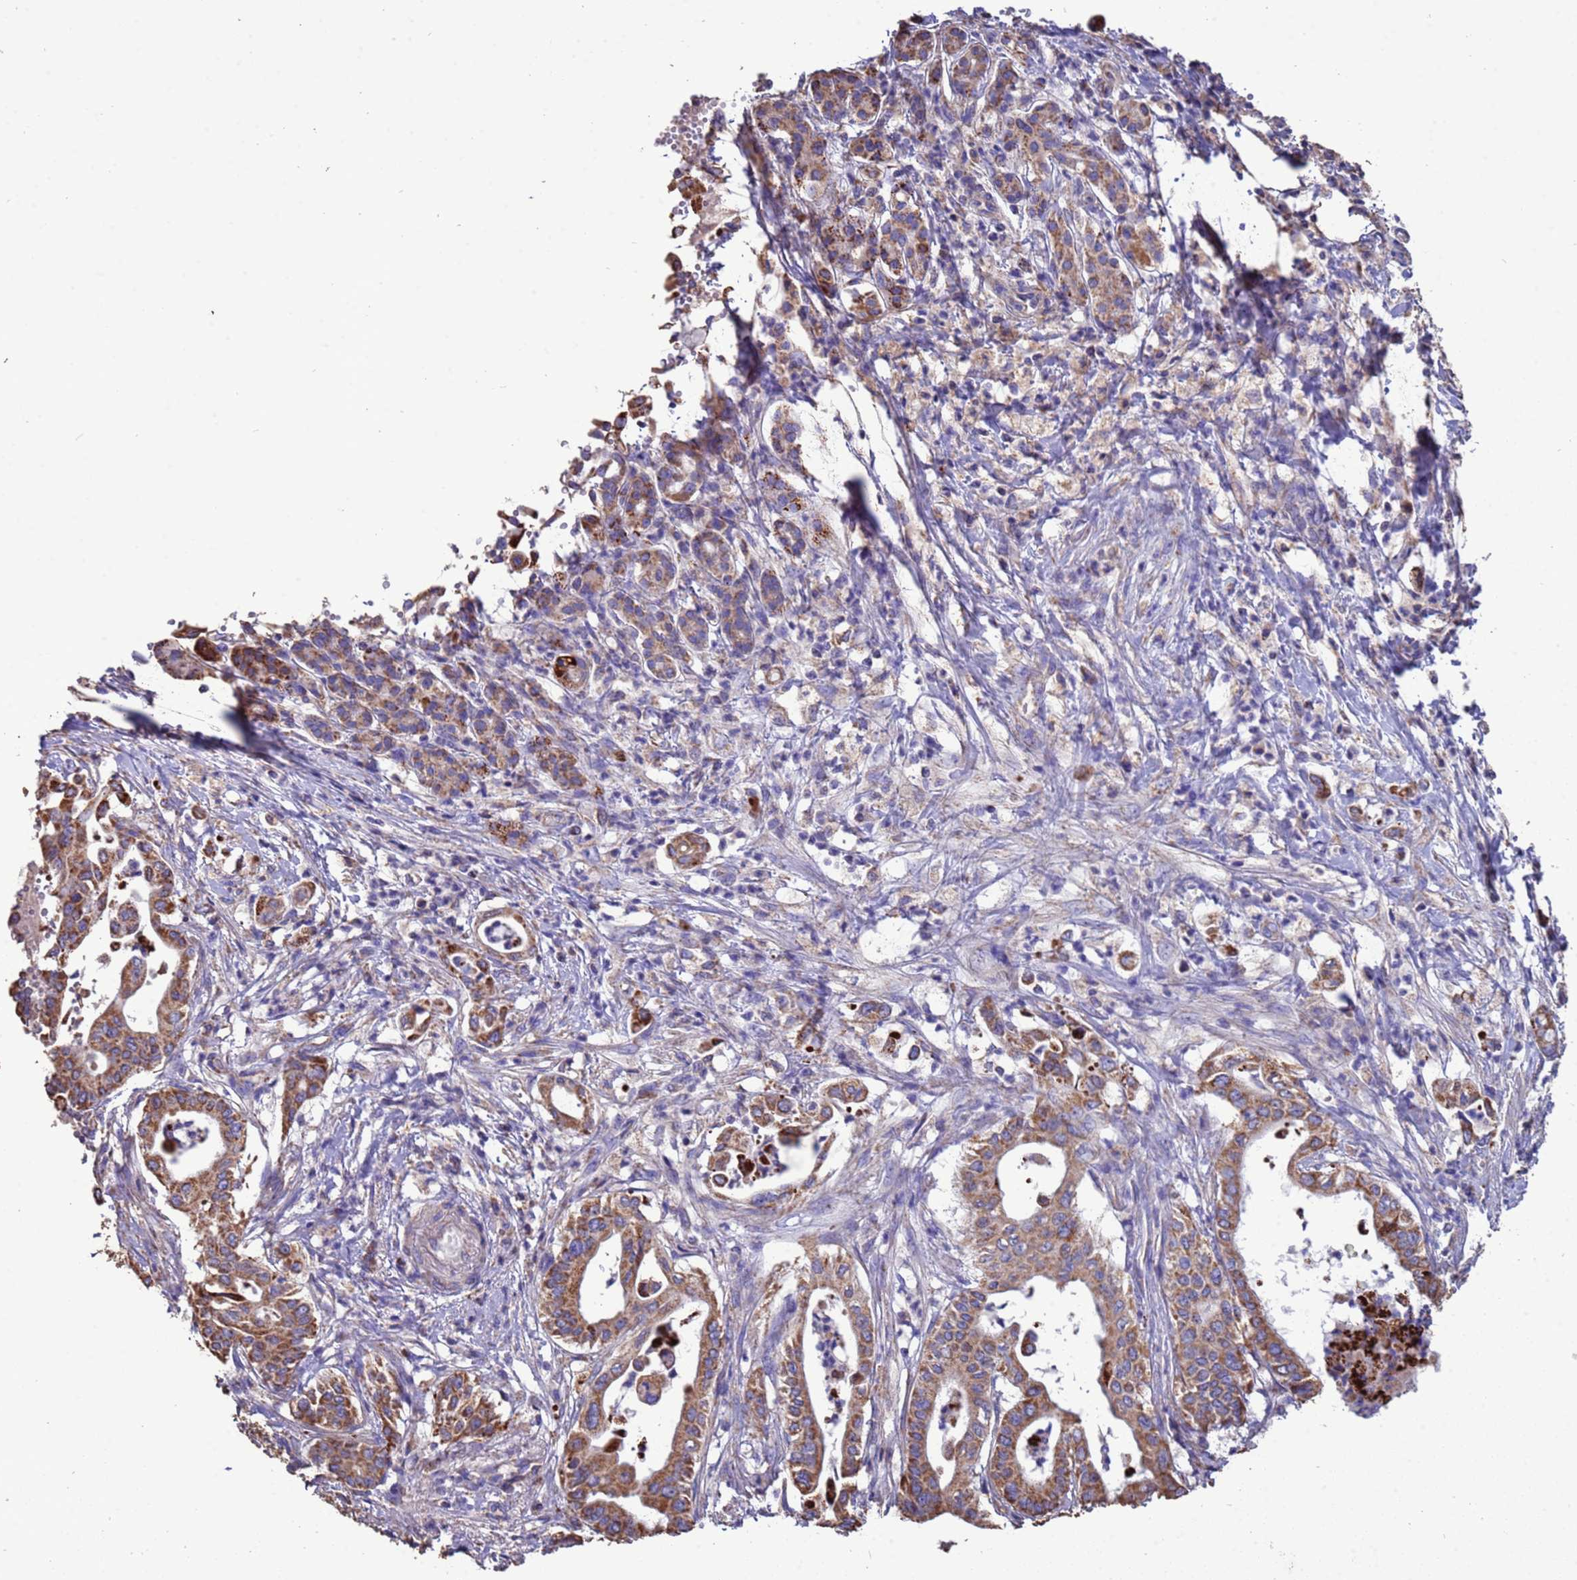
{"staining": {"intensity": "moderate", "quantity": ">75%", "location": "cytoplasmic/membranous"}, "tissue": "pancreatic cancer", "cell_type": "Tumor cells", "image_type": "cancer", "snomed": [{"axis": "morphology", "description": "Adenocarcinoma, NOS"}, {"axis": "topography", "description": "Pancreas"}], "caption": "An immunohistochemistry (IHC) image of tumor tissue is shown. Protein staining in brown shows moderate cytoplasmic/membranous positivity in adenocarcinoma (pancreatic) within tumor cells.", "gene": "ZNFX1", "patient": {"sex": "female", "age": 77}}